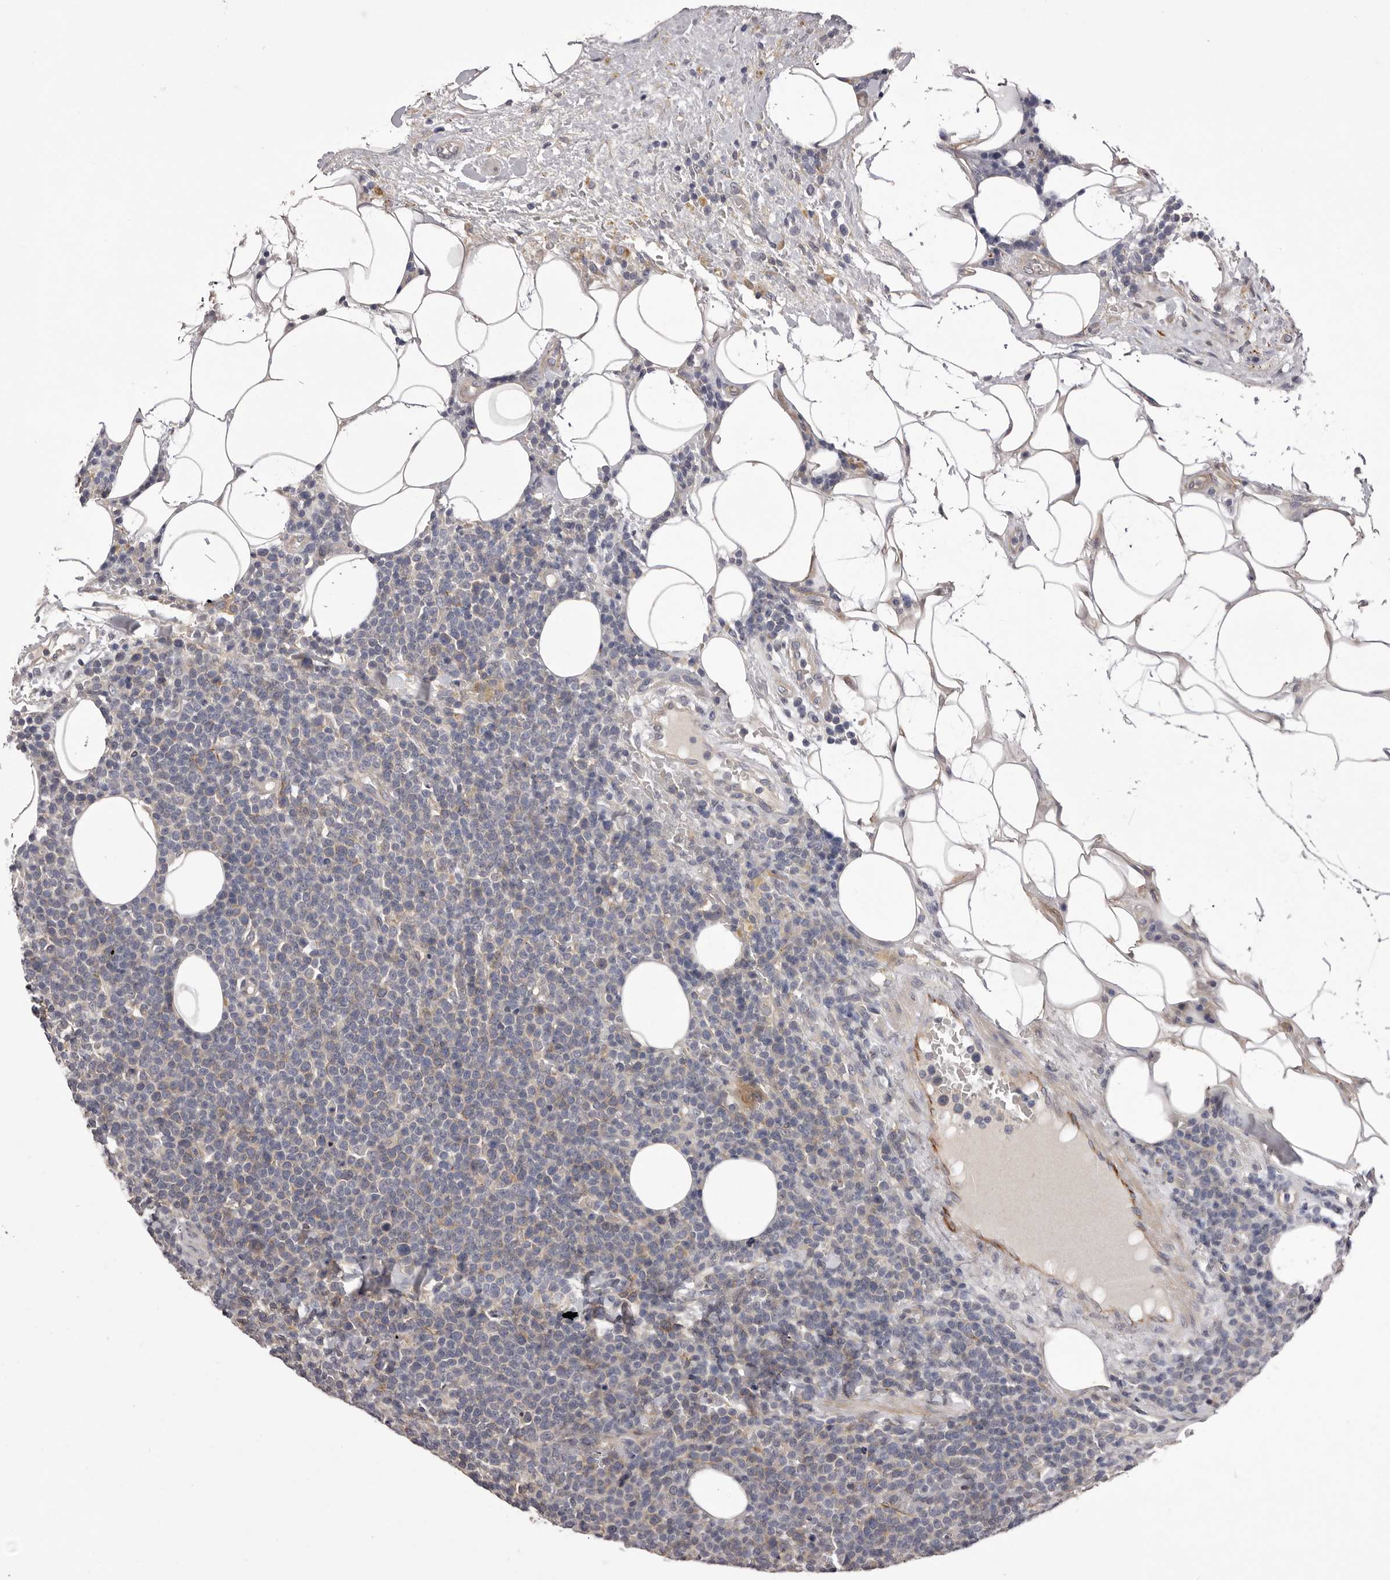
{"staining": {"intensity": "negative", "quantity": "none", "location": "none"}, "tissue": "lymphoma", "cell_type": "Tumor cells", "image_type": "cancer", "snomed": [{"axis": "morphology", "description": "Malignant lymphoma, non-Hodgkin's type, High grade"}, {"axis": "topography", "description": "Lymph node"}], "caption": "Immunohistochemistry (IHC) histopathology image of neoplastic tissue: lymphoma stained with DAB exhibits no significant protein expression in tumor cells.", "gene": "PNRC1", "patient": {"sex": "male", "age": 61}}